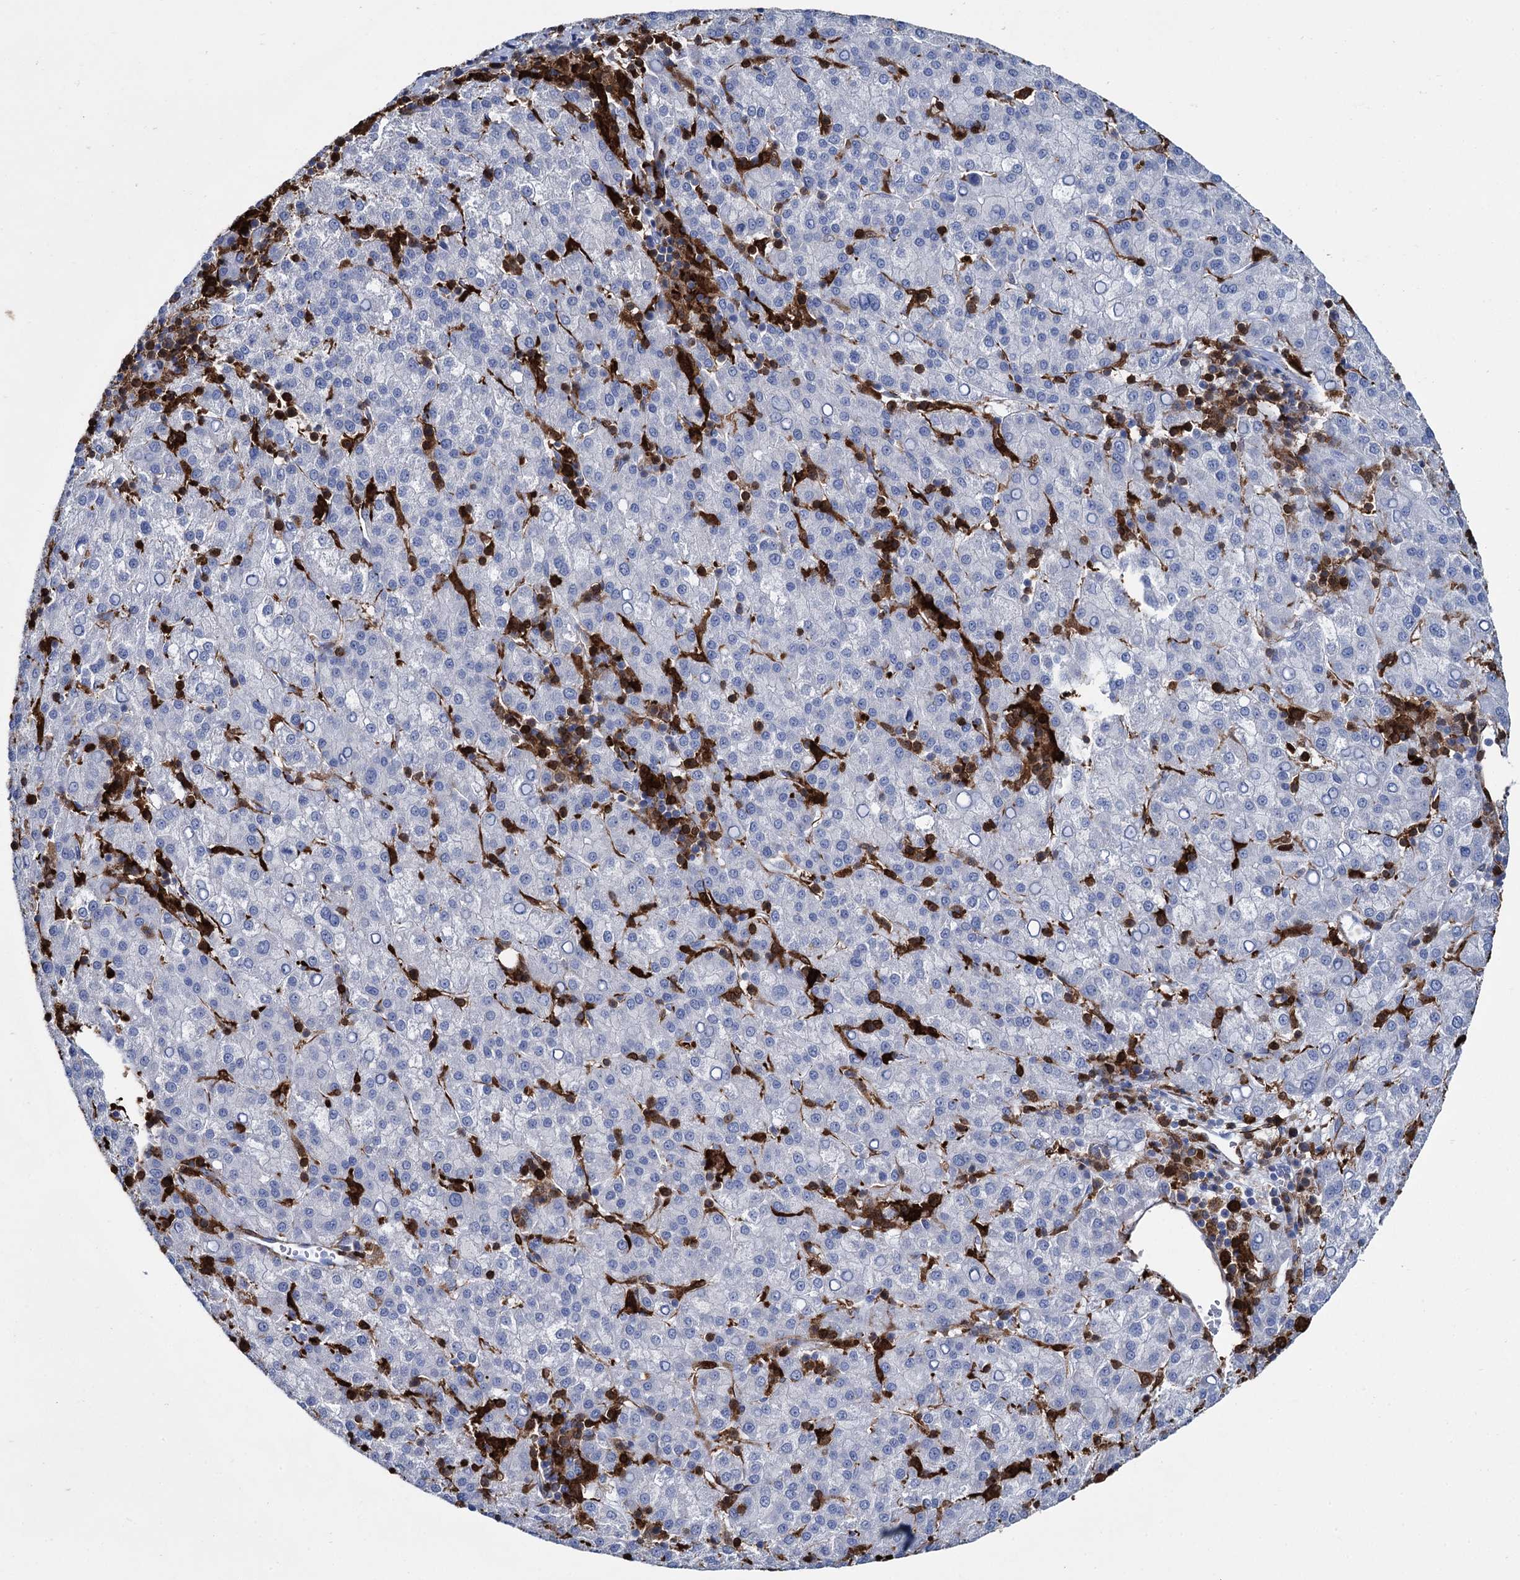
{"staining": {"intensity": "negative", "quantity": "none", "location": "none"}, "tissue": "liver cancer", "cell_type": "Tumor cells", "image_type": "cancer", "snomed": [{"axis": "morphology", "description": "Carcinoma, Hepatocellular, NOS"}, {"axis": "topography", "description": "Liver"}], "caption": "Immunohistochemistry histopathology image of liver cancer (hepatocellular carcinoma) stained for a protein (brown), which displays no staining in tumor cells.", "gene": "FABP5", "patient": {"sex": "female", "age": 58}}